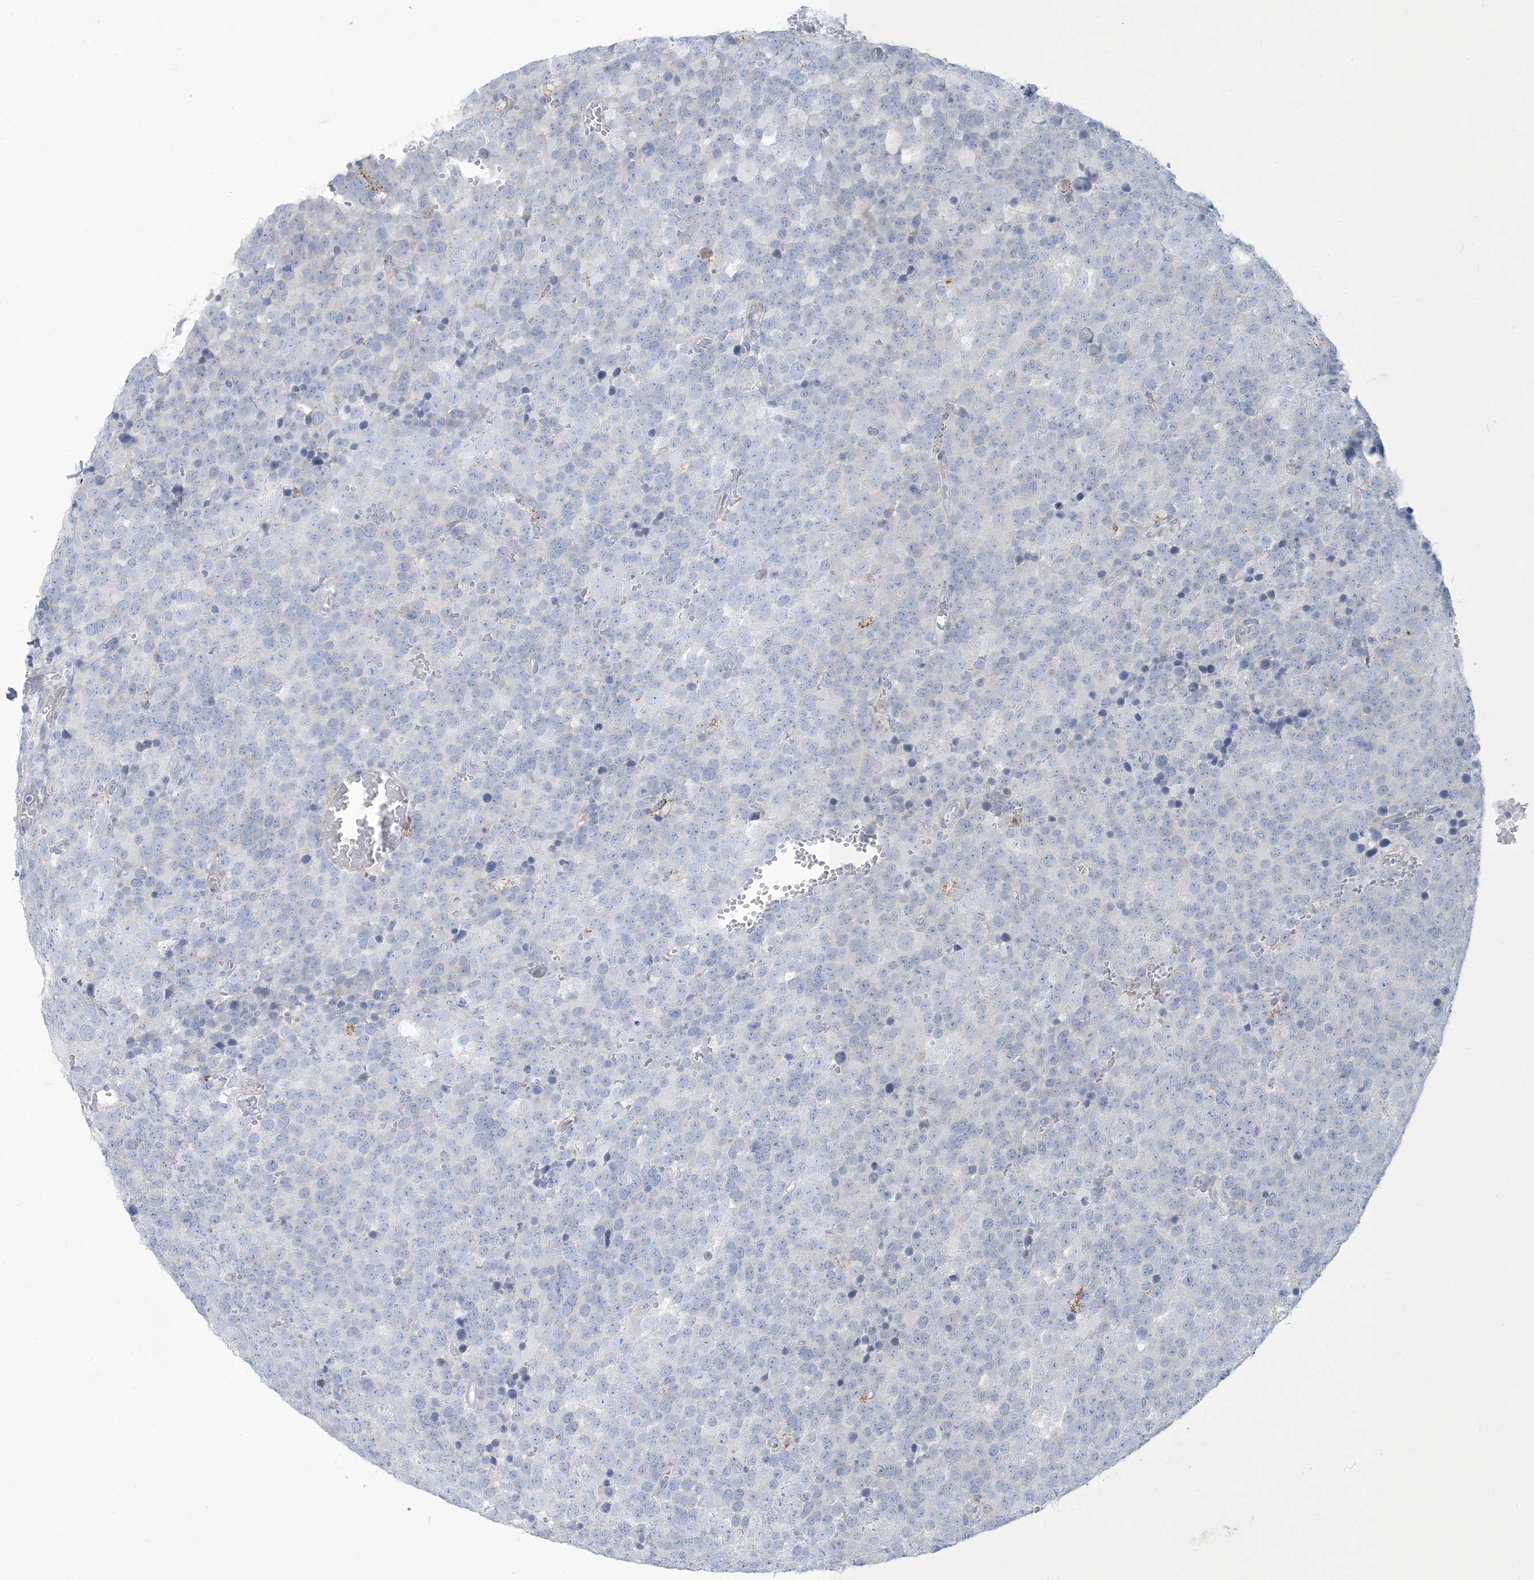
{"staining": {"intensity": "negative", "quantity": "none", "location": "none"}, "tissue": "testis cancer", "cell_type": "Tumor cells", "image_type": "cancer", "snomed": [{"axis": "morphology", "description": "Seminoma, NOS"}, {"axis": "topography", "description": "Testis"}], "caption": "Immunohistochemical staining of testis cancer shows no significant positivity in tumor cells.", "gene": "MOXD1", "patient": {"sex": "male", "age": 71}}